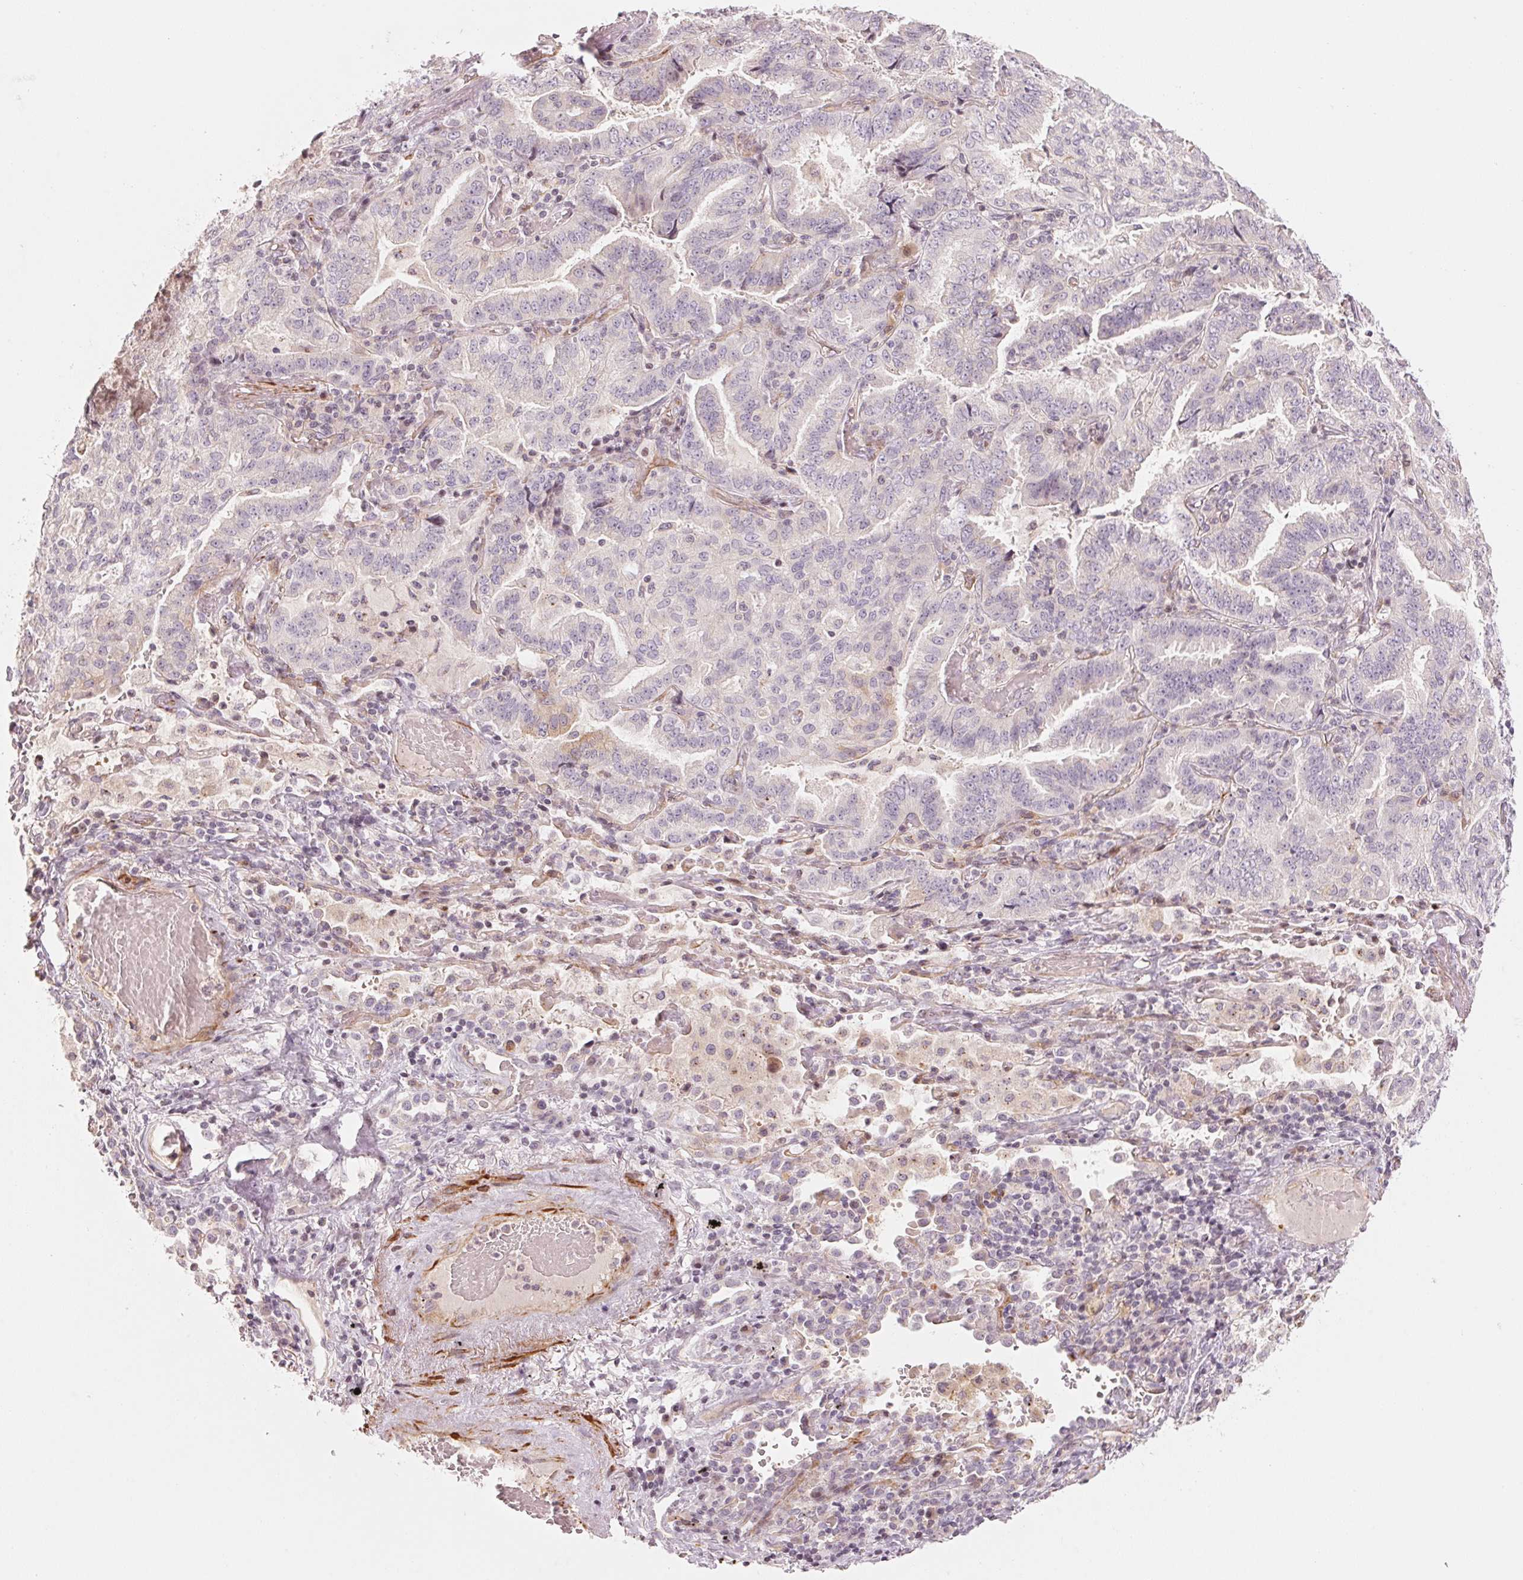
{"staining": {"intensity": "negative", "quantity": "none", "location": "none"}, "tissue": "lung cancer", "cell_type": "Tumor cells", "image_type": "cancer", "snomed": [{"axis": "morphology", "description": "Aneuploidy"}, {"axis": "morphology", "description": "Adenocarcinoma, NOS"}, {"axis": "morphology", "description": "Adenocarcinoma, metastatic, NOS"}, {"axis": "topography", "description": "Lymph node"}, {"axis": "topography", "description": "Lung"}], "caption": "This is a histopathology image of IHC staining of lung cancer (metastatic adenocarcinoma), which shows no expression in tumor cells.", "gene": "SLC17A4", "patient": {"sex": "female", "age": 48}}